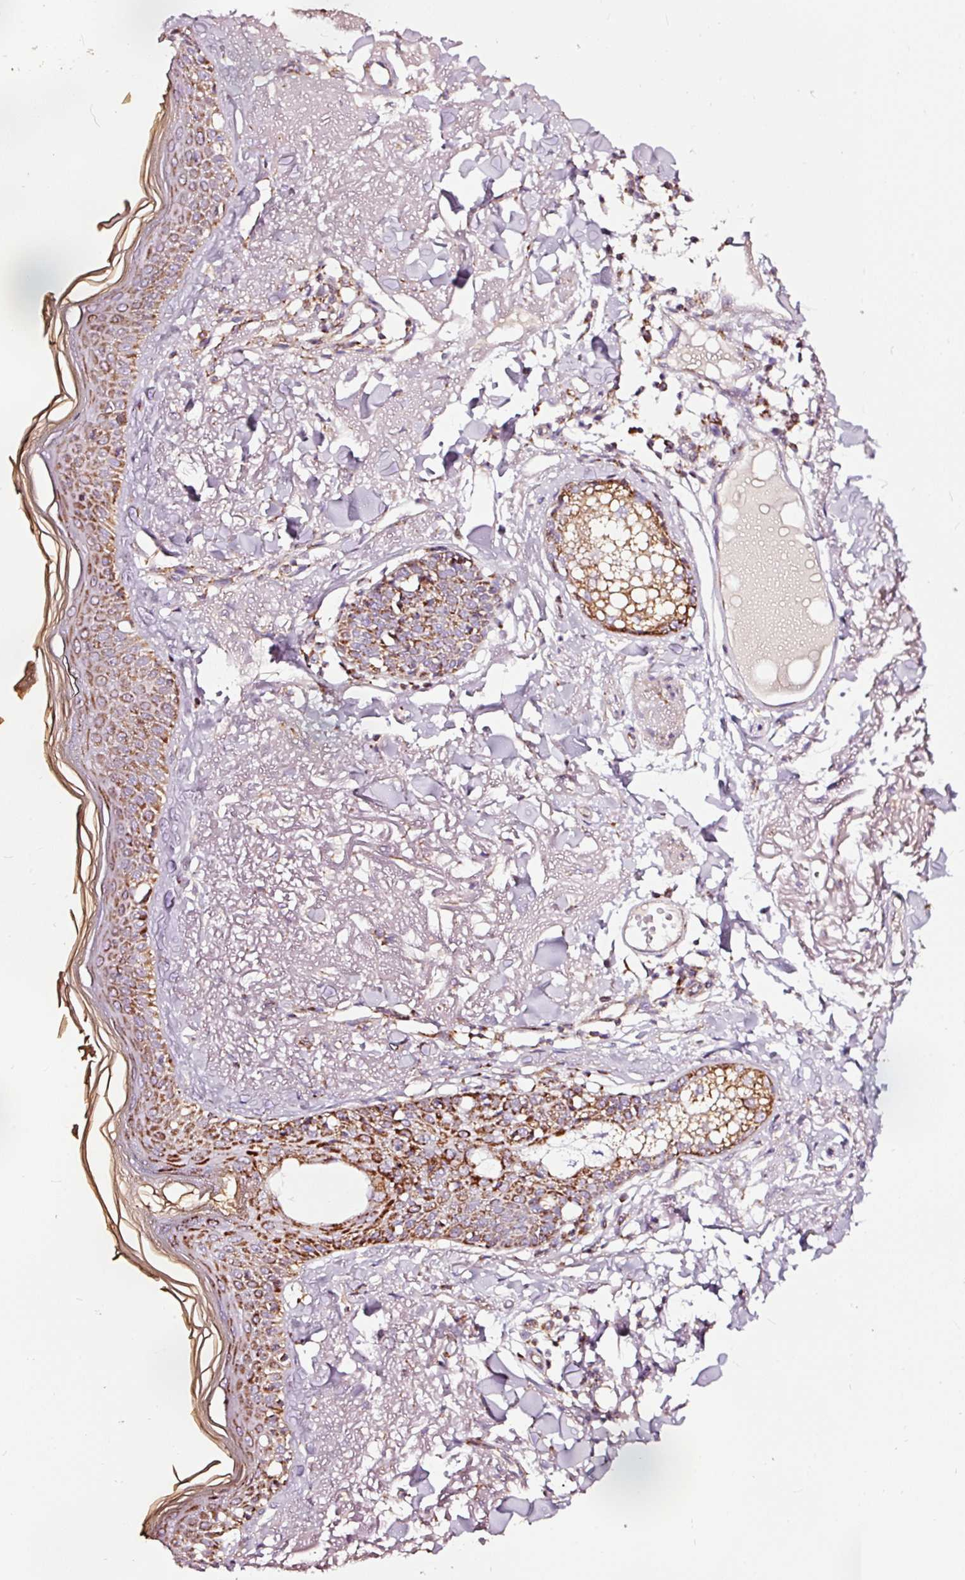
{"staining": {"intensity": "moderate", "quantity": ">75%", "location": "cytoplasmic/membranous"}, "tissue": "skin", "cell_type": "Fibroblasts", "image_type": "normal", "snomed": [{"axis": "morphology", "description": "Normal tissue, NOS"}, {"axis": "morphology", "description": "Malignant melanoma, NOS"}, {"axis": "topography", "description": "Skin"}], "caption": "Immunohistochemistry histopathology image of benign skin: human skin stained using immunohistochemistry (IHC) demonstrates medium levels of moderate protein expression localized specifically in the cytoplasmic/membranous of fibroblasts, appearing as a cytoplasmic/membranous brown color.", "gene": "TPM1", "patient": {"sex": "male", "age": 80}}